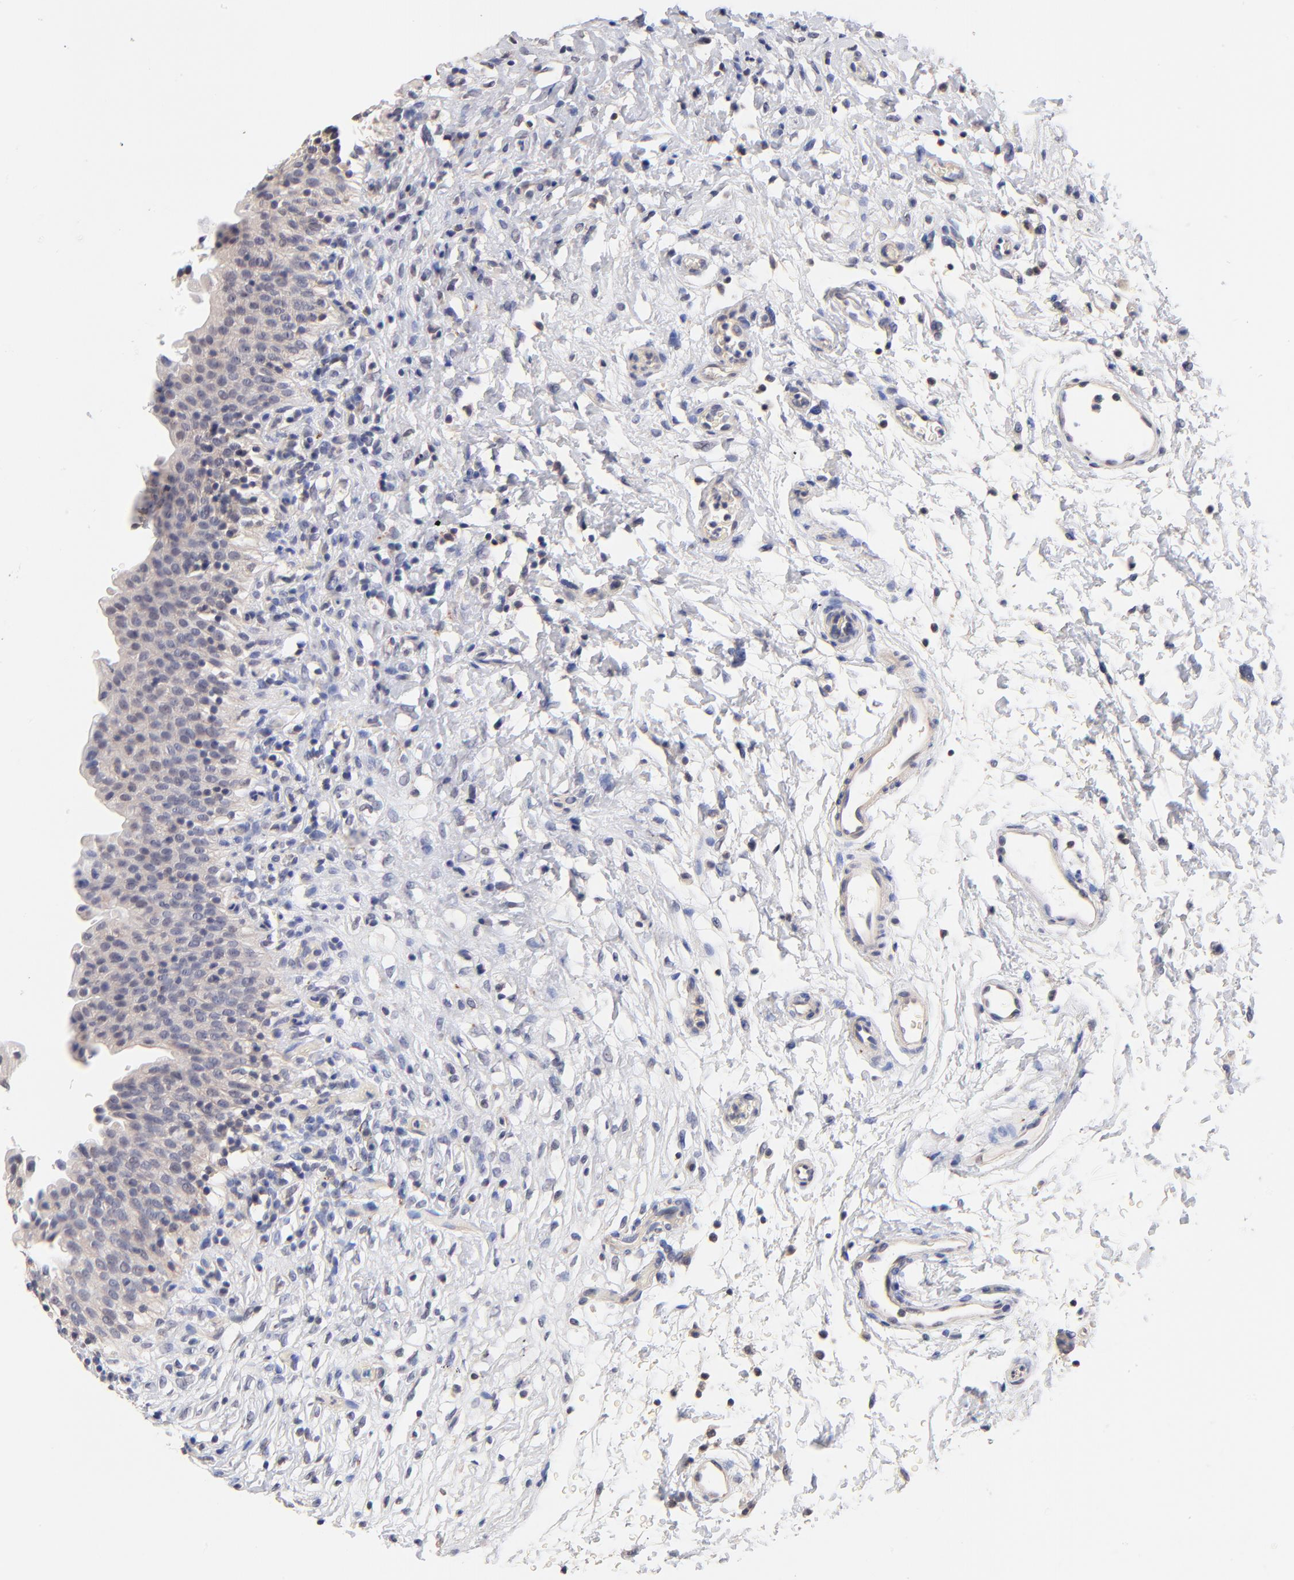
{"staining": {"intensity": "negative", "quantity": "none", "location": "none"}, "tissue": "urinary bladder", "cell_type": "Urothelial cells", "image_type": "normal", "snomed": [{"axis": "morphology", "description": "Normal tissue, NOS"}, {"axis": "topography", "description": "Urinary bladder"}], "caption": "An immunohistochemistry micrograph of normal urinary bladder is shown. There is no staining in urothelial cells of urinary bladder.", "gene": "RIBC2", "patient": {"sex": "male", "age": 51}}